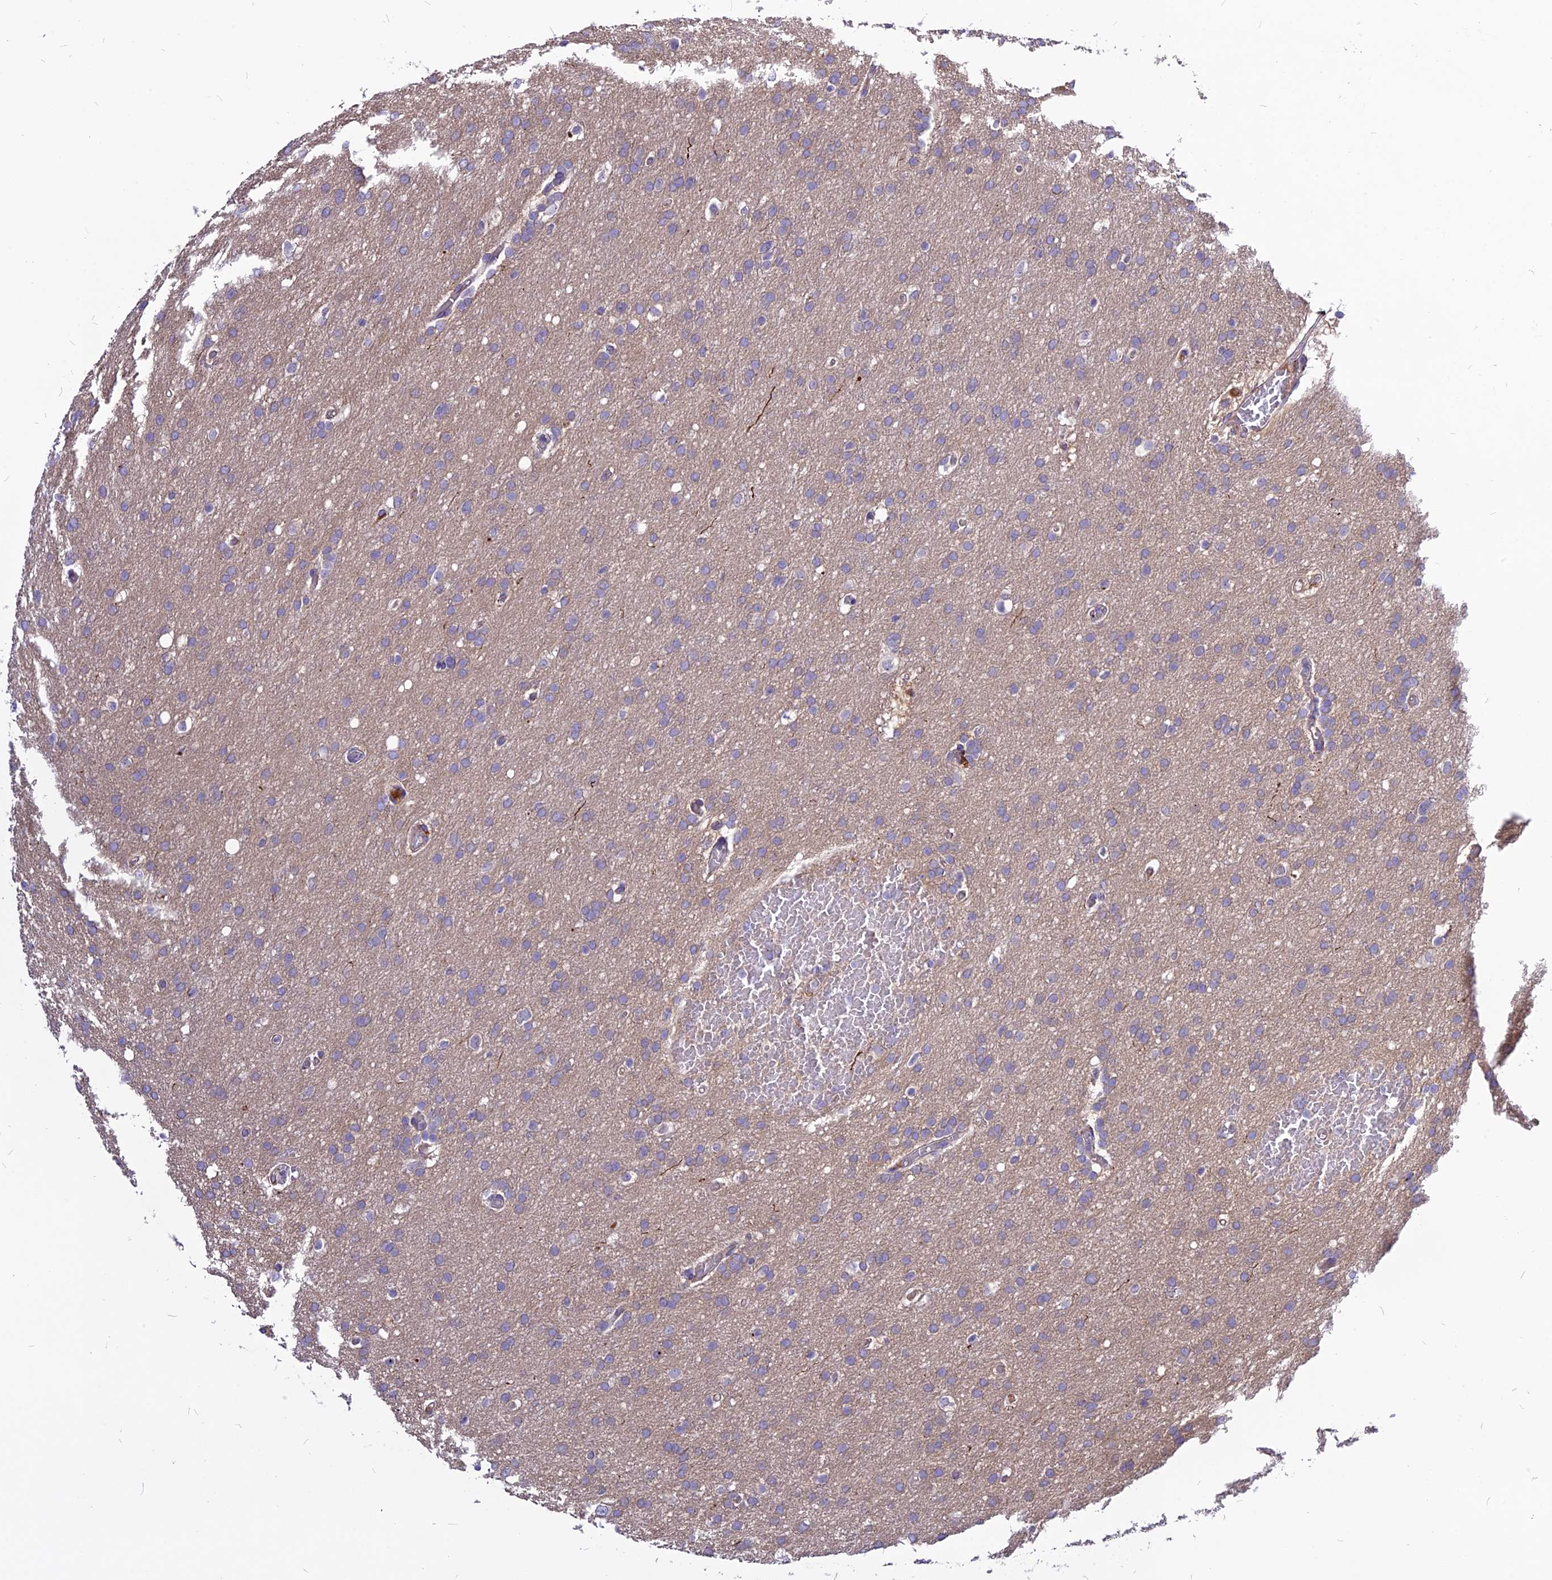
{"staining": {"intensity": "weak", "quantity": "<25%", "location": "cytoplasmic/membranous"}, "tissue": "glioma", "cell_type": "Tumor cells", "image_type": "cancer", "snomed": [{"axis": "morphology", "description": "Glioma, malignant, High grade"}, {"axis": "topography", "description": "Cerebral cortex"}], "caption": "IHC photomicrograph of human glioma stained for a protein (brown), which exhibits no positivity in tumor cells.", "gene": "CZIB", "patient": {"sex": "female", "age": 36}}